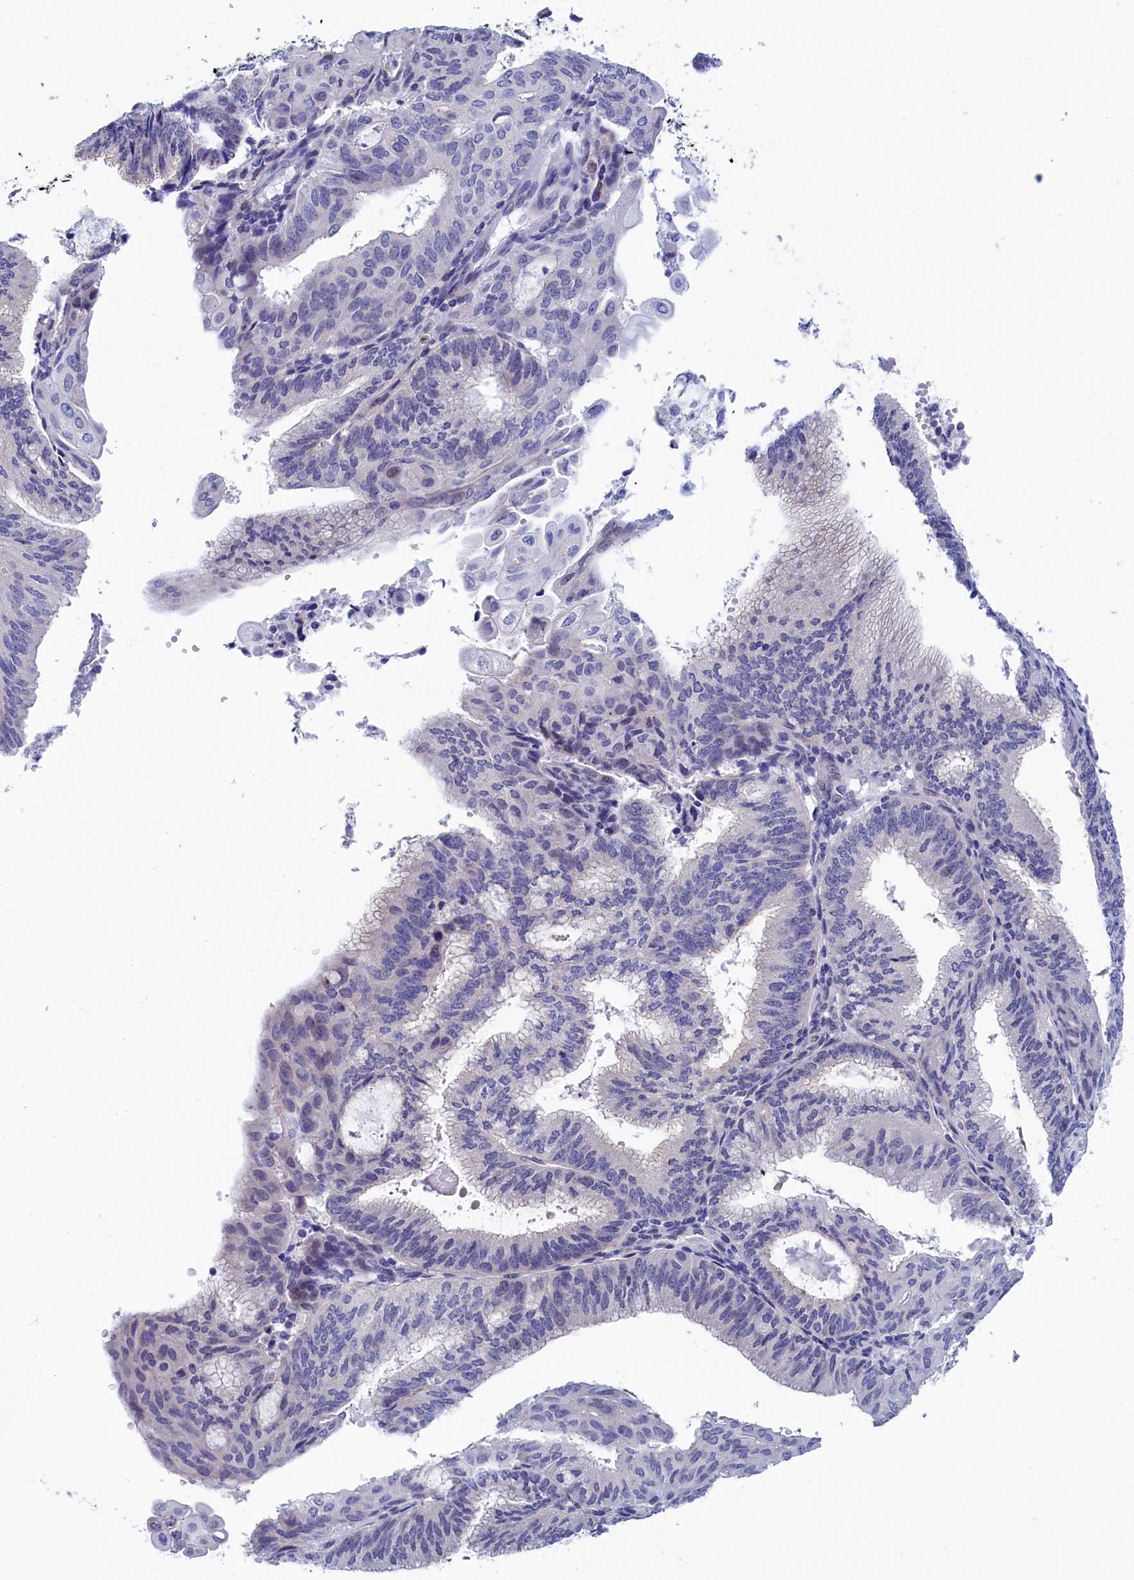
{"staining": {"intensity": "negative", "quantity": "none", "location": "none"}, "tissue": "endometrial cancer", "cell_type": "Tumor cells", "image_type": "cancer", "snomed": [{"axis": "morphology", "description": "Adenocarcinoma, NOS"}, {"axis": "topography", "description": "Endometrium"}], "caption": "Tumor cells show no significant staining in adenocarcinoma (endometrial).", "gene": "WDR83", "patient": {"sex": "female", "age": 49}}